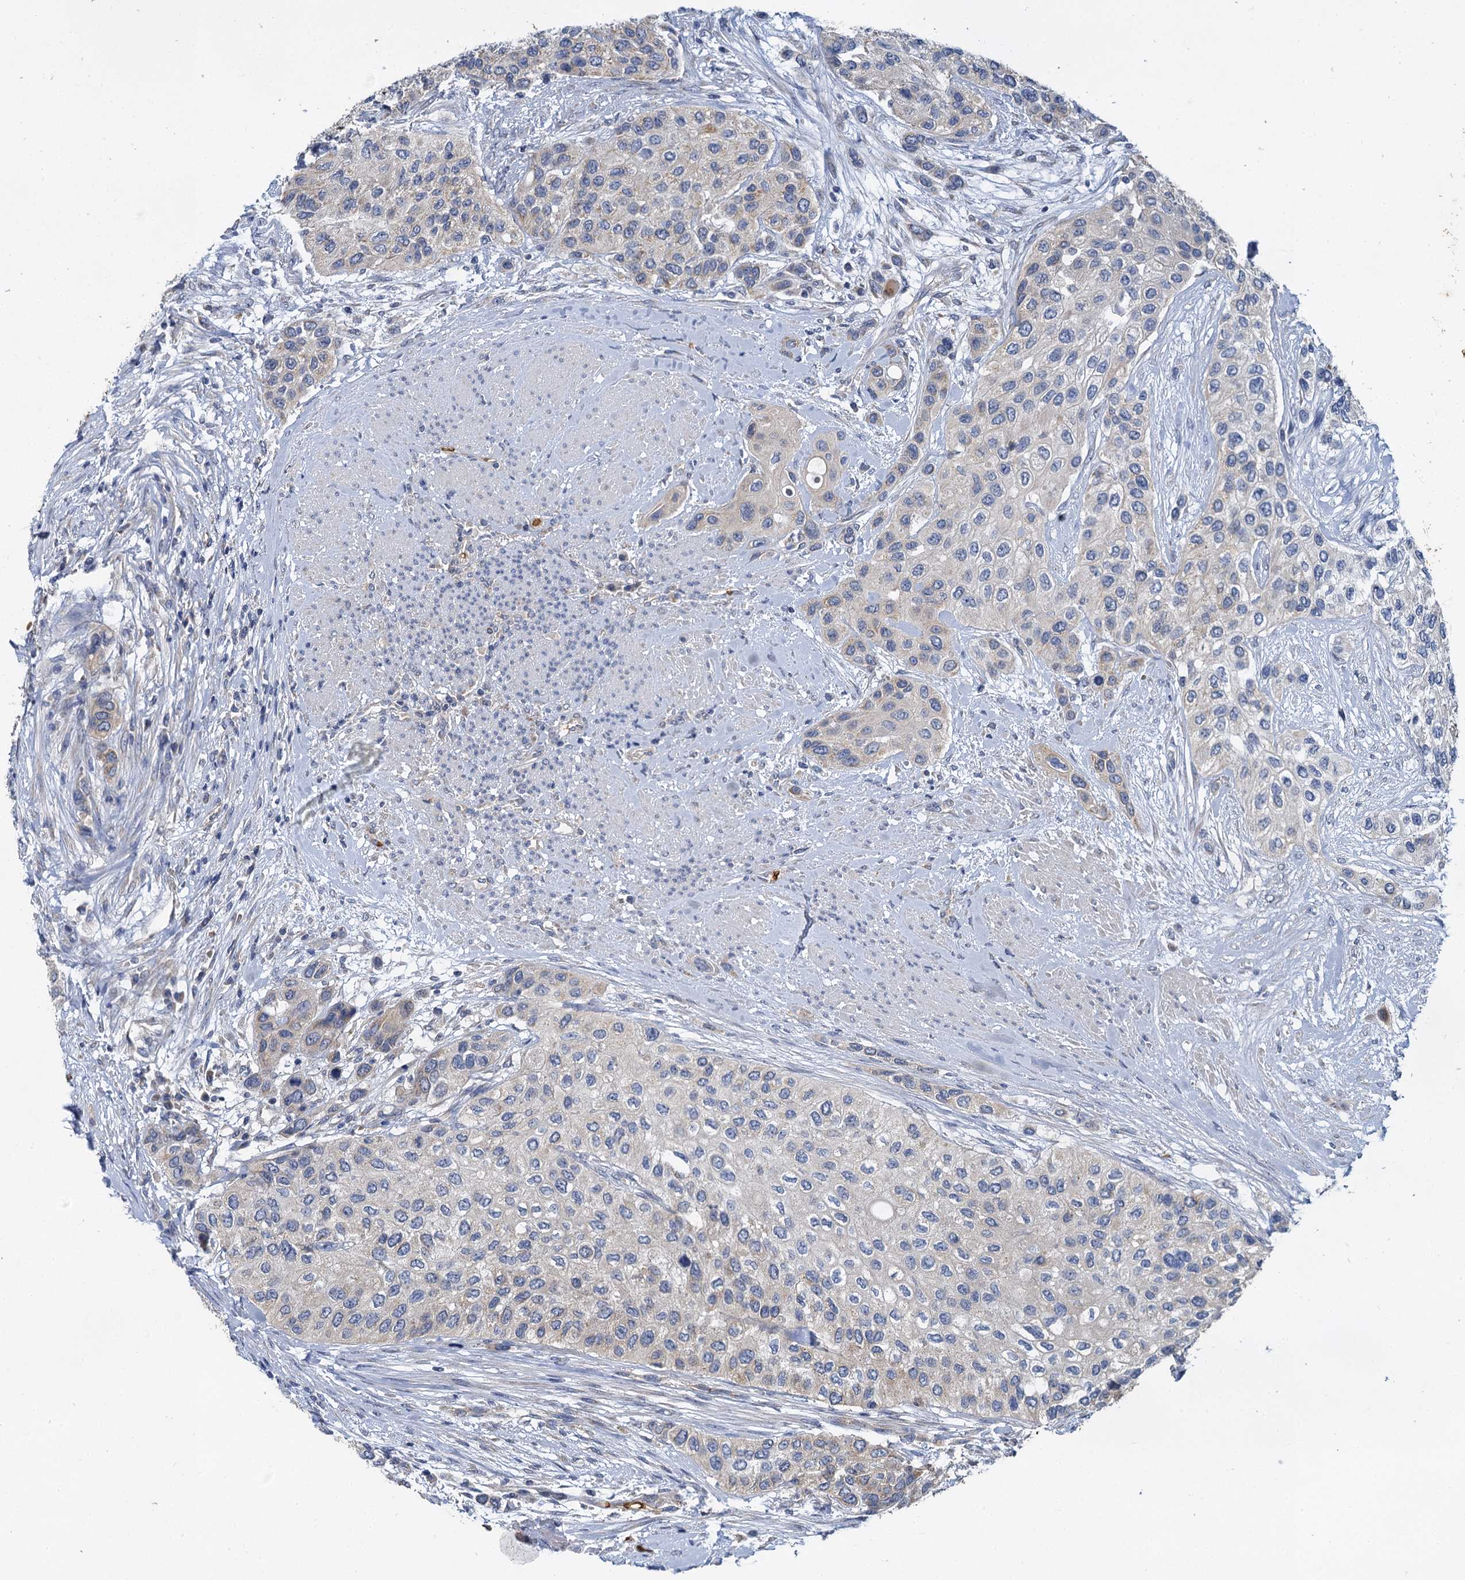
{"staining": {"intensity": "negative", "quantity": "none", "location": "none"}, "tissue": "urothelial cancer", "cell_type": "Tumor cells", "image_type": "cancer", "snomed": [{"axis": "morphology", "description": "Normal tissue, NOS"}, {"axis": "morphology", "description": "Urothelial carcinoma, High grade"}, {"axis": "topography", "description": "Vascular tissue"}, {"axis": "topography", "description": "Urinary bladder"}], "caption": "Urothelial cancer stained for a protein using IHC reveals no staining tumor cells.", "gene": "BCS1L", "patient": {"sex": "female", "age": 56}}